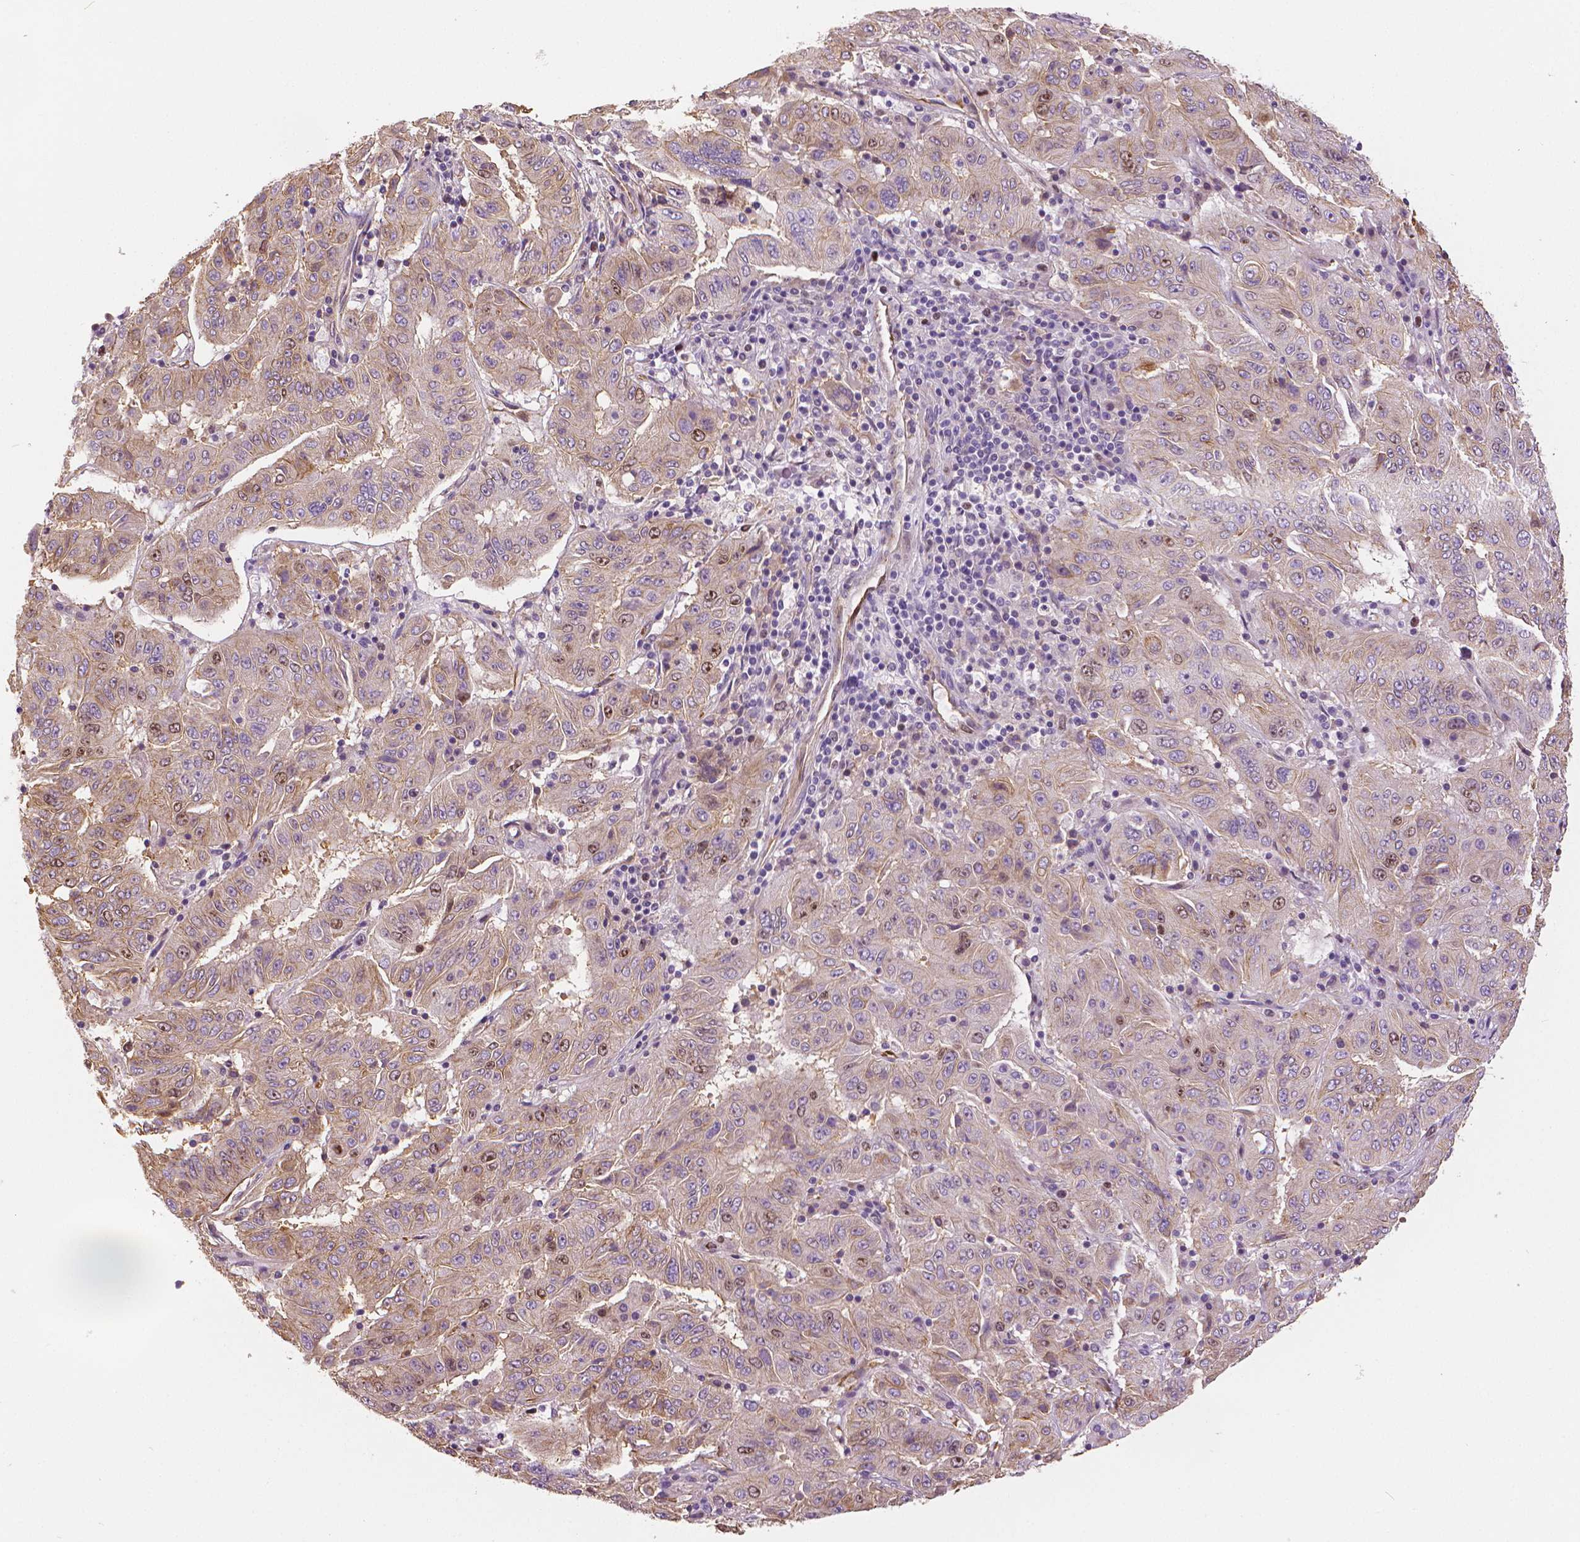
{"staining": {"intensity": "moderate", "quantity": "25%-75%", "location": "cytoplasmic/membranous,nuclear"}, "tissue": "pancreatic cancer", "cell_type": "Tumor cells", "image_type": "cancer", "snomed": [{"axis": "morphology", "description": "Adenocarcinoma, NOS"}, {"axis": "topography", "description": "Pancreas"}], "caption": "This micrograph demonstrates immunohistochemistry staining of human pancreatic adenocarcinoma, with medium moderate cytoplasmic/membranous and nuclear expression in approximately 25%-75% of tumor cells.", "gene": "MKI67", "patient": {"sex": "male", "age": 63}}